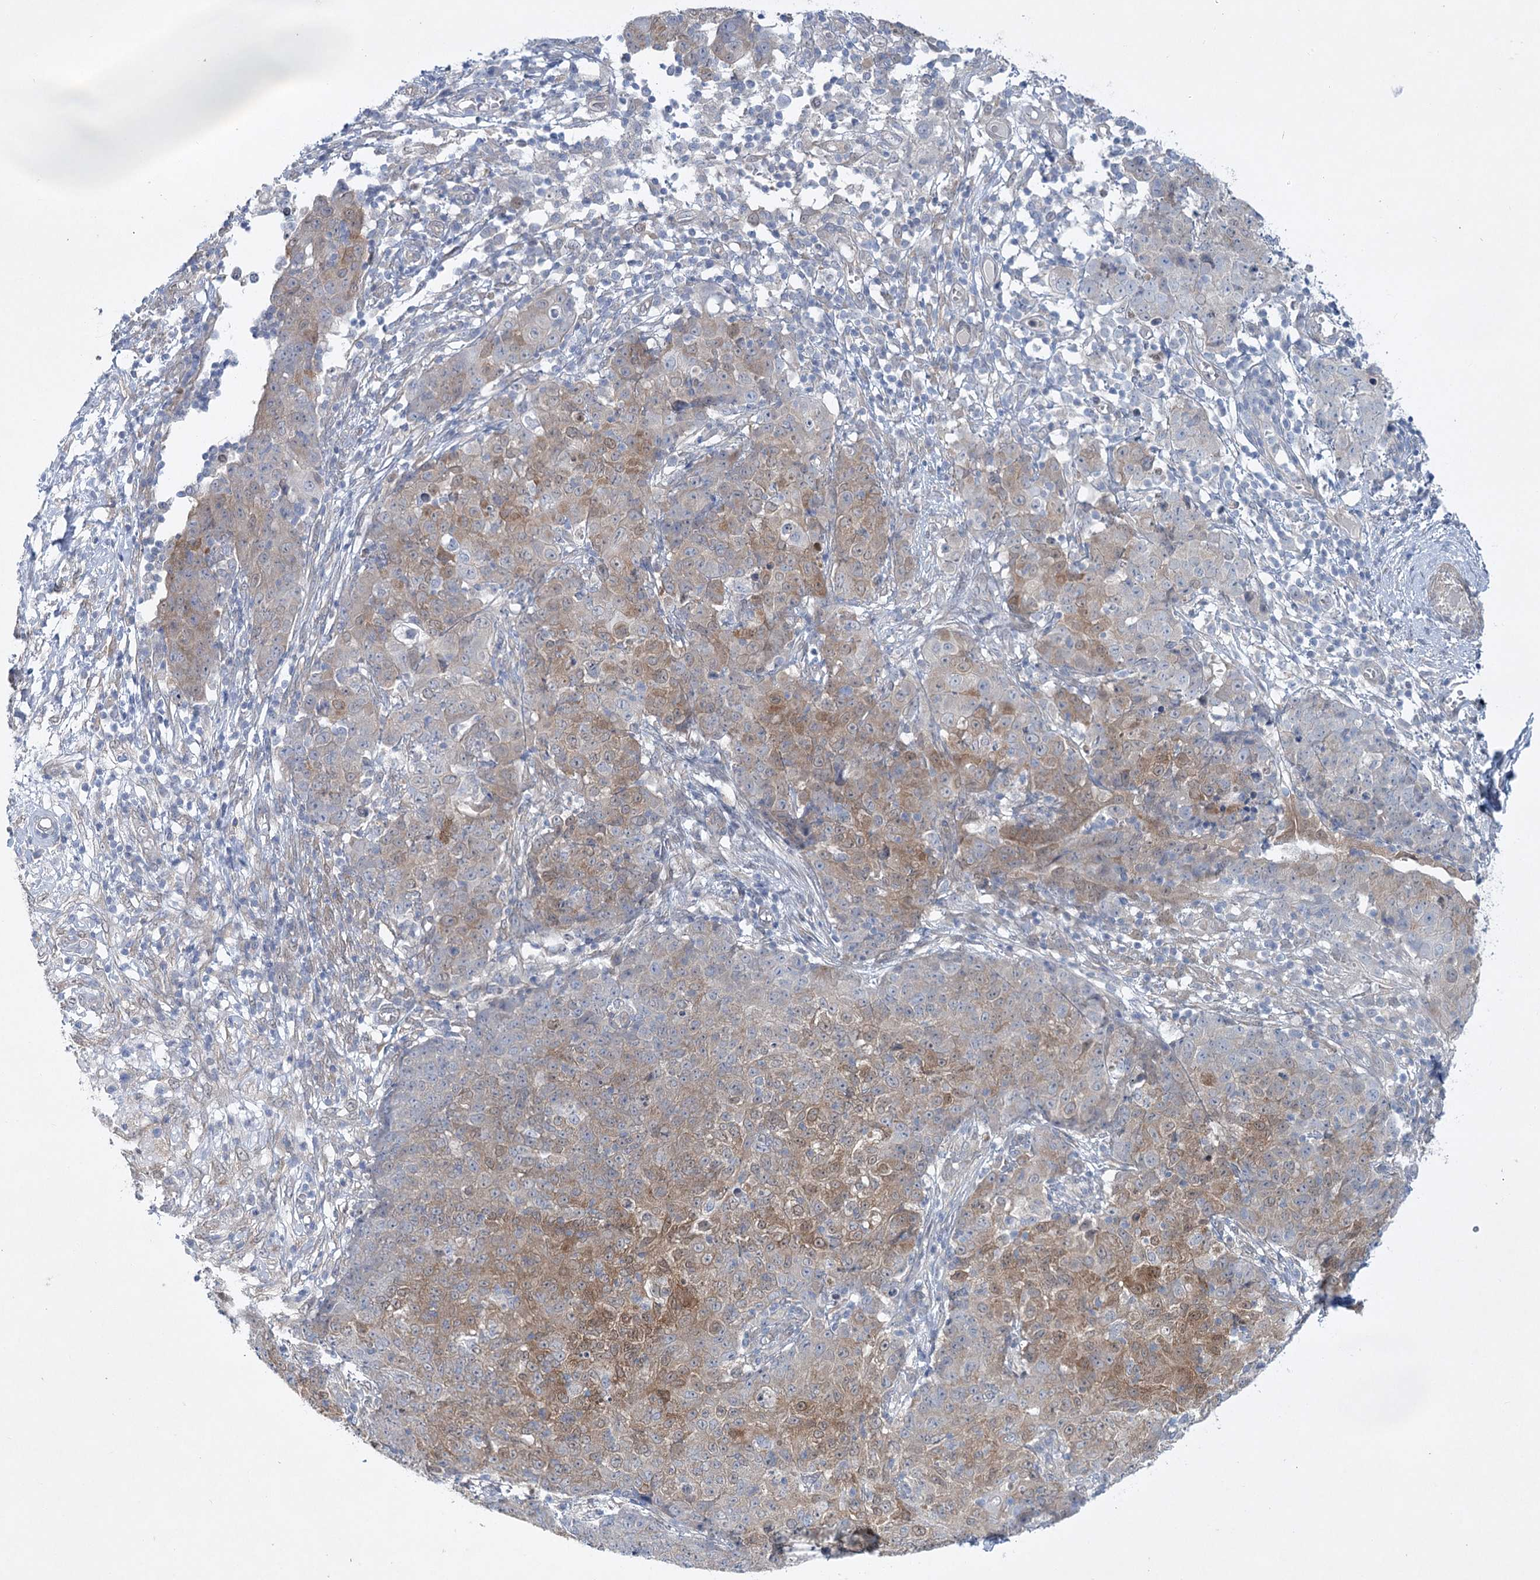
{"staining": {"intensity": "moderate", "quantity": "<25%", "location": "cytoplasmic/membranous"}, "tissue": "ovarian cancer", "cell_type": "Tumor cells", "image_type": "cancer", "snomed": [{"axis": "morphology", "description": "Carcinoma, endometroid"}, {"axis": "topography", "description": "Ovary"}], "caption": "DAB (3,3'-diaminobenzidine) immunohistochemical staining of human ovarian cancer demonstrates moderate cytoplasmic/membranous protein positivity in about <25% of tumor cells. (DAB = brown stain, brightfield microscopy at high magnification).", "gene": "AAMDC", "patient": {"sex": "female", "age": 42}}